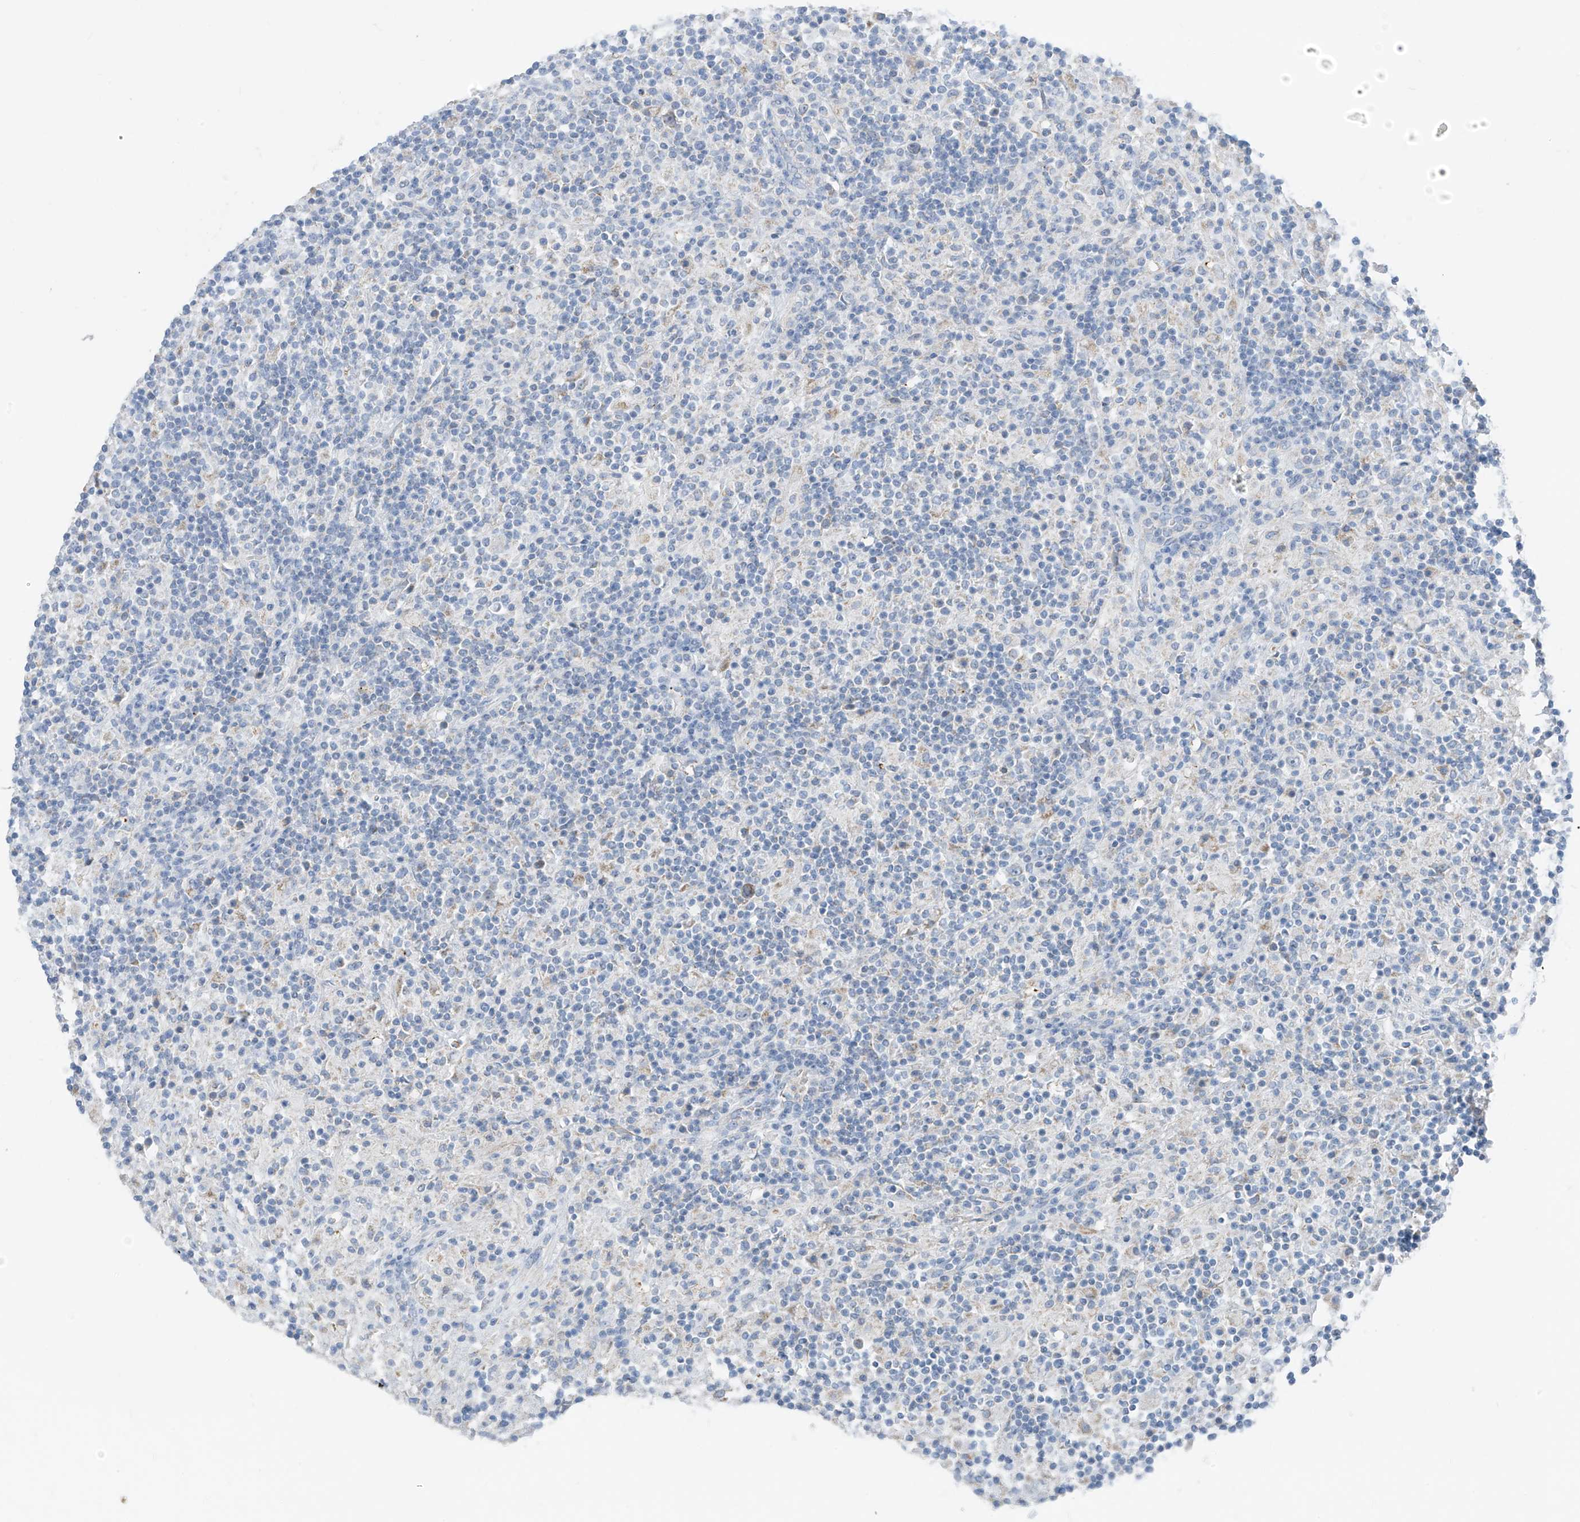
{"staining": {"intensity": "negative", "quantity": "none", "location": "none"}, "tissue": "lymphoma", "cell_type": "Tumor cells", "image_type": "cancer", "snomed": [{"axis": "morphology", "description": "Hodgkin's disease, NOS"}, {"axis": "topography", "description": "Lymph node"}], "caption": "High magnification brightfield microscopy of lymphoma stained with DAB (3,3'-diaminobenzidine) (brown) and counterstained with hematoxylin (blue): tumor cells show no significant positivity. Brightfield microscopy of immunohistochemistry (IHC) stained with DAB (3,3'-diaminobenzidine) (brown) and hematoxylin (blue), captured at high magnification.", "gene": "ZNF404", "patient": {"sex": "male", "age": 70}}